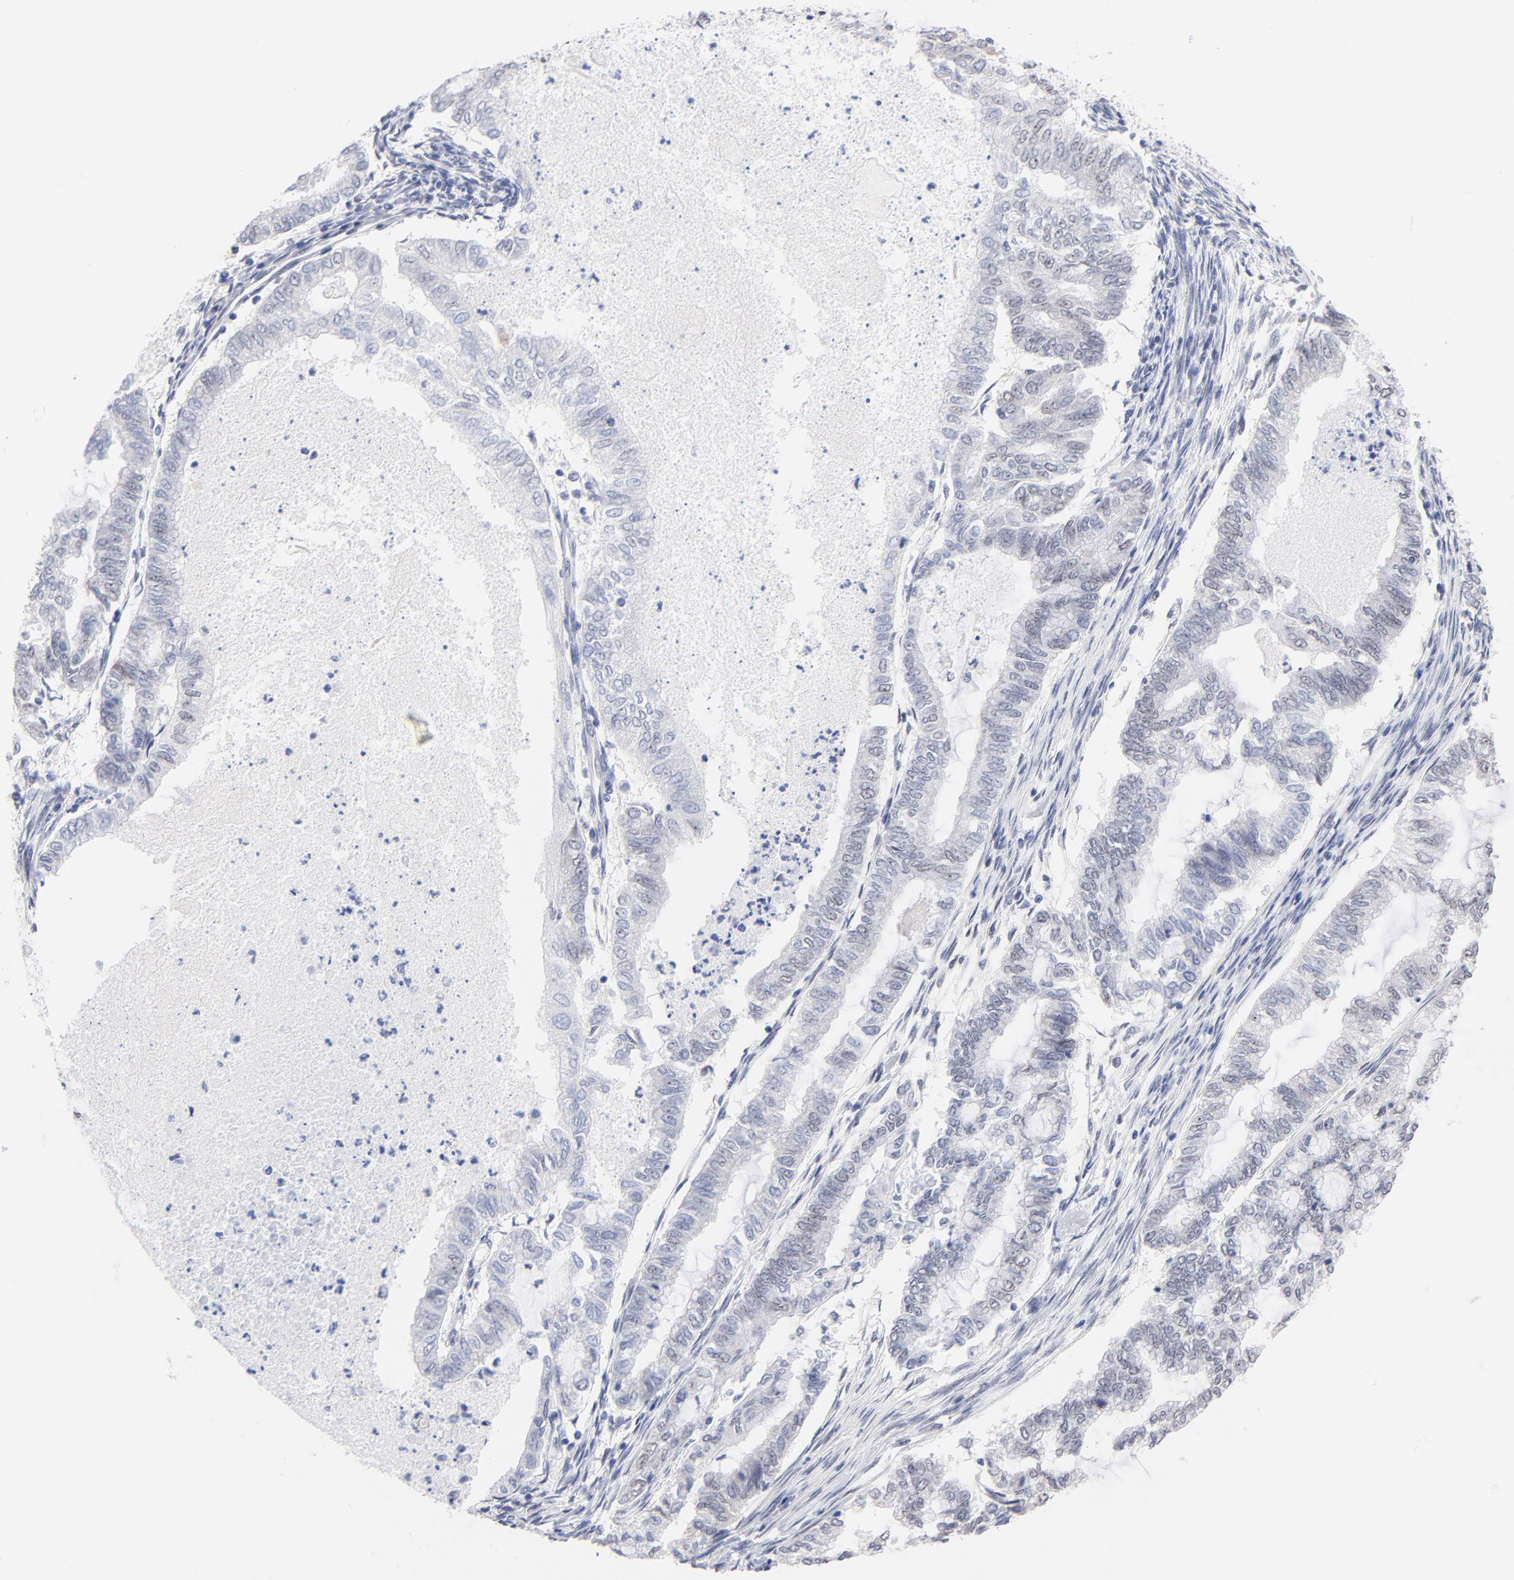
{"staining": {"intensity": "negative", "quantity": "none", "location": "none"}, "tissue": "endometrial cancer", "cell_type": "Tumor cells", "image_type": "cancer", "snomed": [{"axis": "morphology", "description": "Adenocarcinoma, NOS"}, {"axis": "topography", "description": "Endometrium"}], "caption": "High magnification brightfield microscopy of adenocarcinoma (endometrial) stained with DAB (brown) and counterstained with hematoxylin (blue): tumor cells show no significant positivity.", "gene": "ZNF74", "patient": {"sex": "female", "age": 79}}